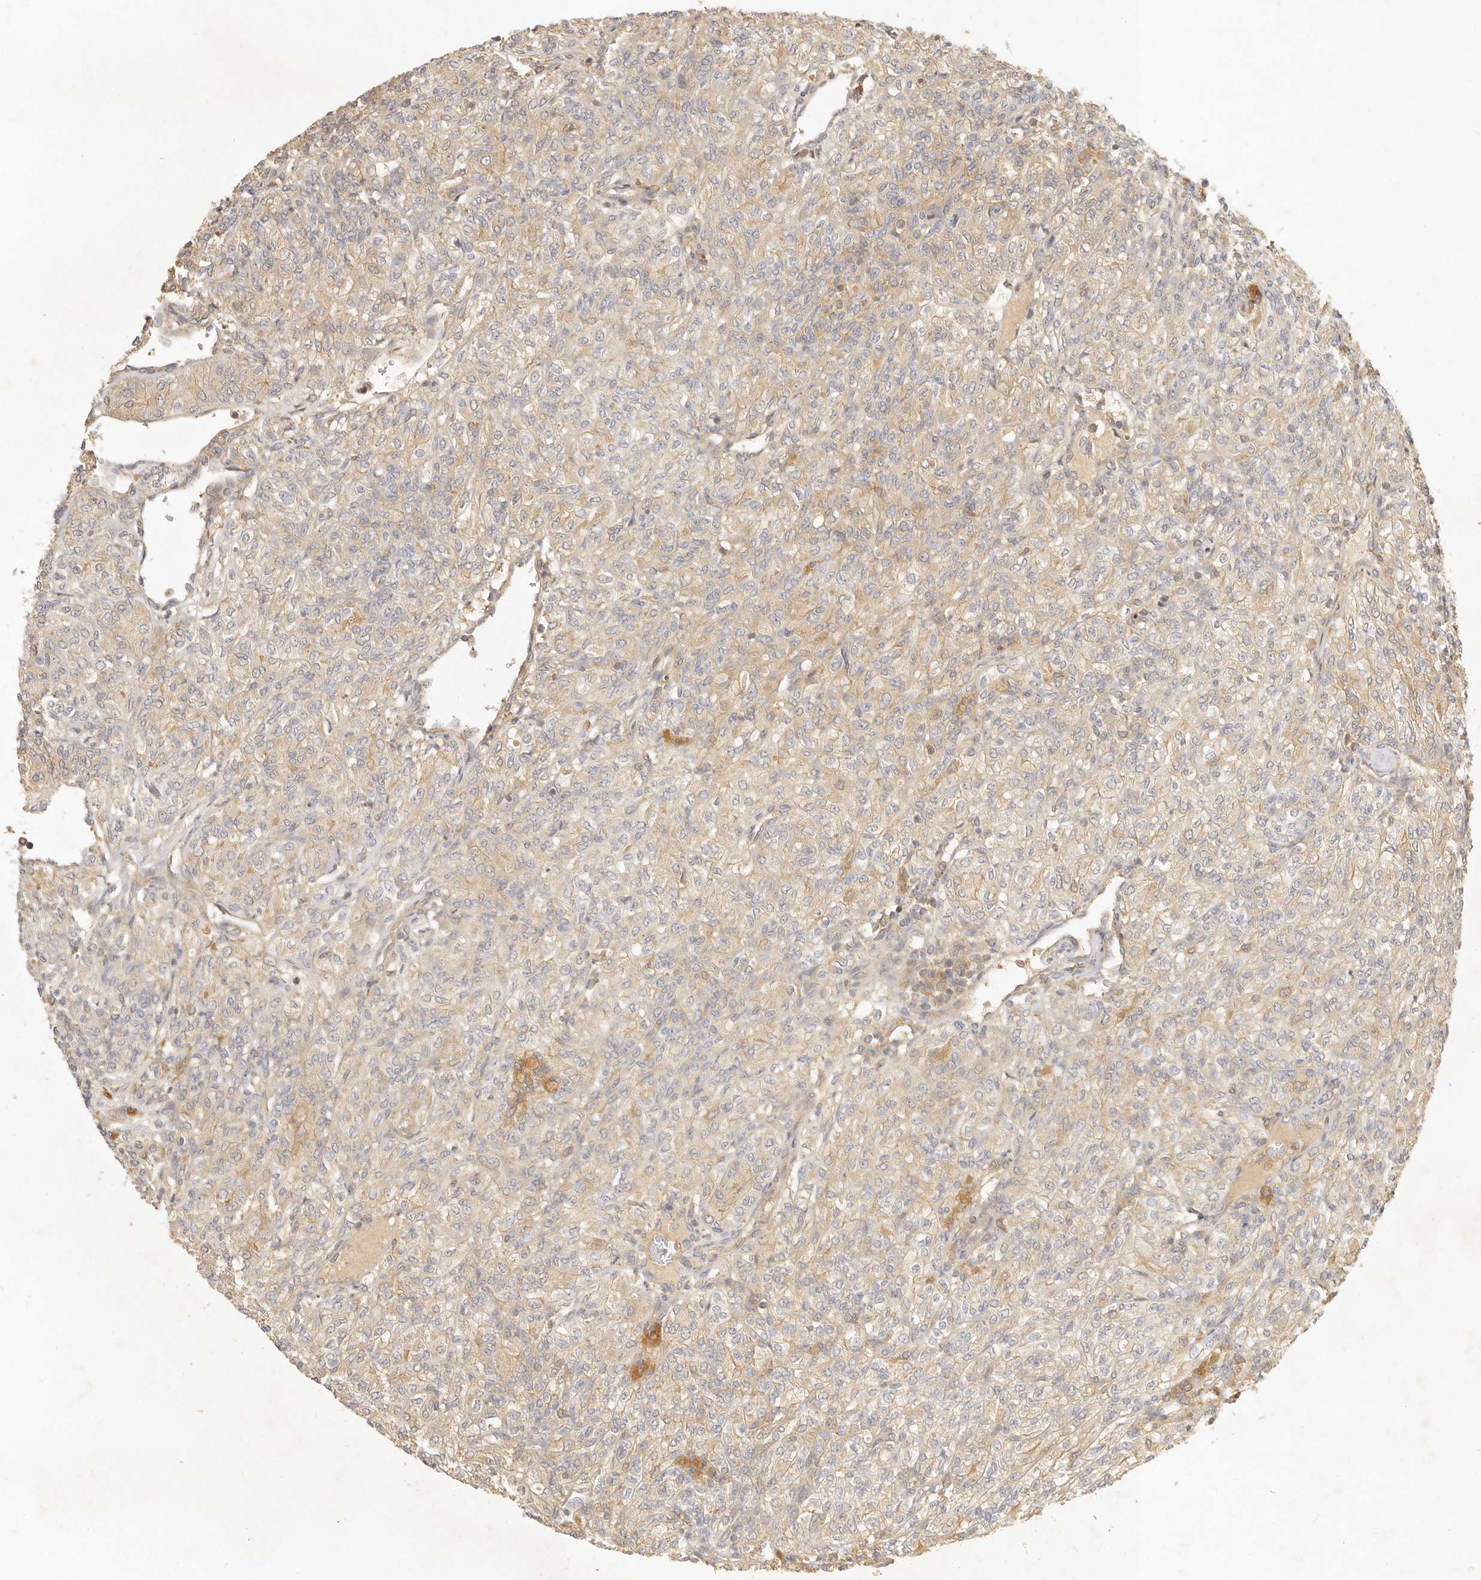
{"staining": {"intensity": "weak", "quantity": "25%-75%", "location": "cytoplasmic/membranous"}, "tissue": "renal cancer", "cell_type": "Tumor cells", "image_type": "cancer", "snomed": [{"axis": "morphology", "description": "Adenocarcinoma, NOS"}, {"axis": "topography", "description": "Kidney"}], "caption": "An image of human renal adenocarcinoma stained for a protein displays weak cytoplasmic/membranous brown staining in tumor cells.", "gene": "VIPR1", "patient": {"sex": "male", "age": 77}}